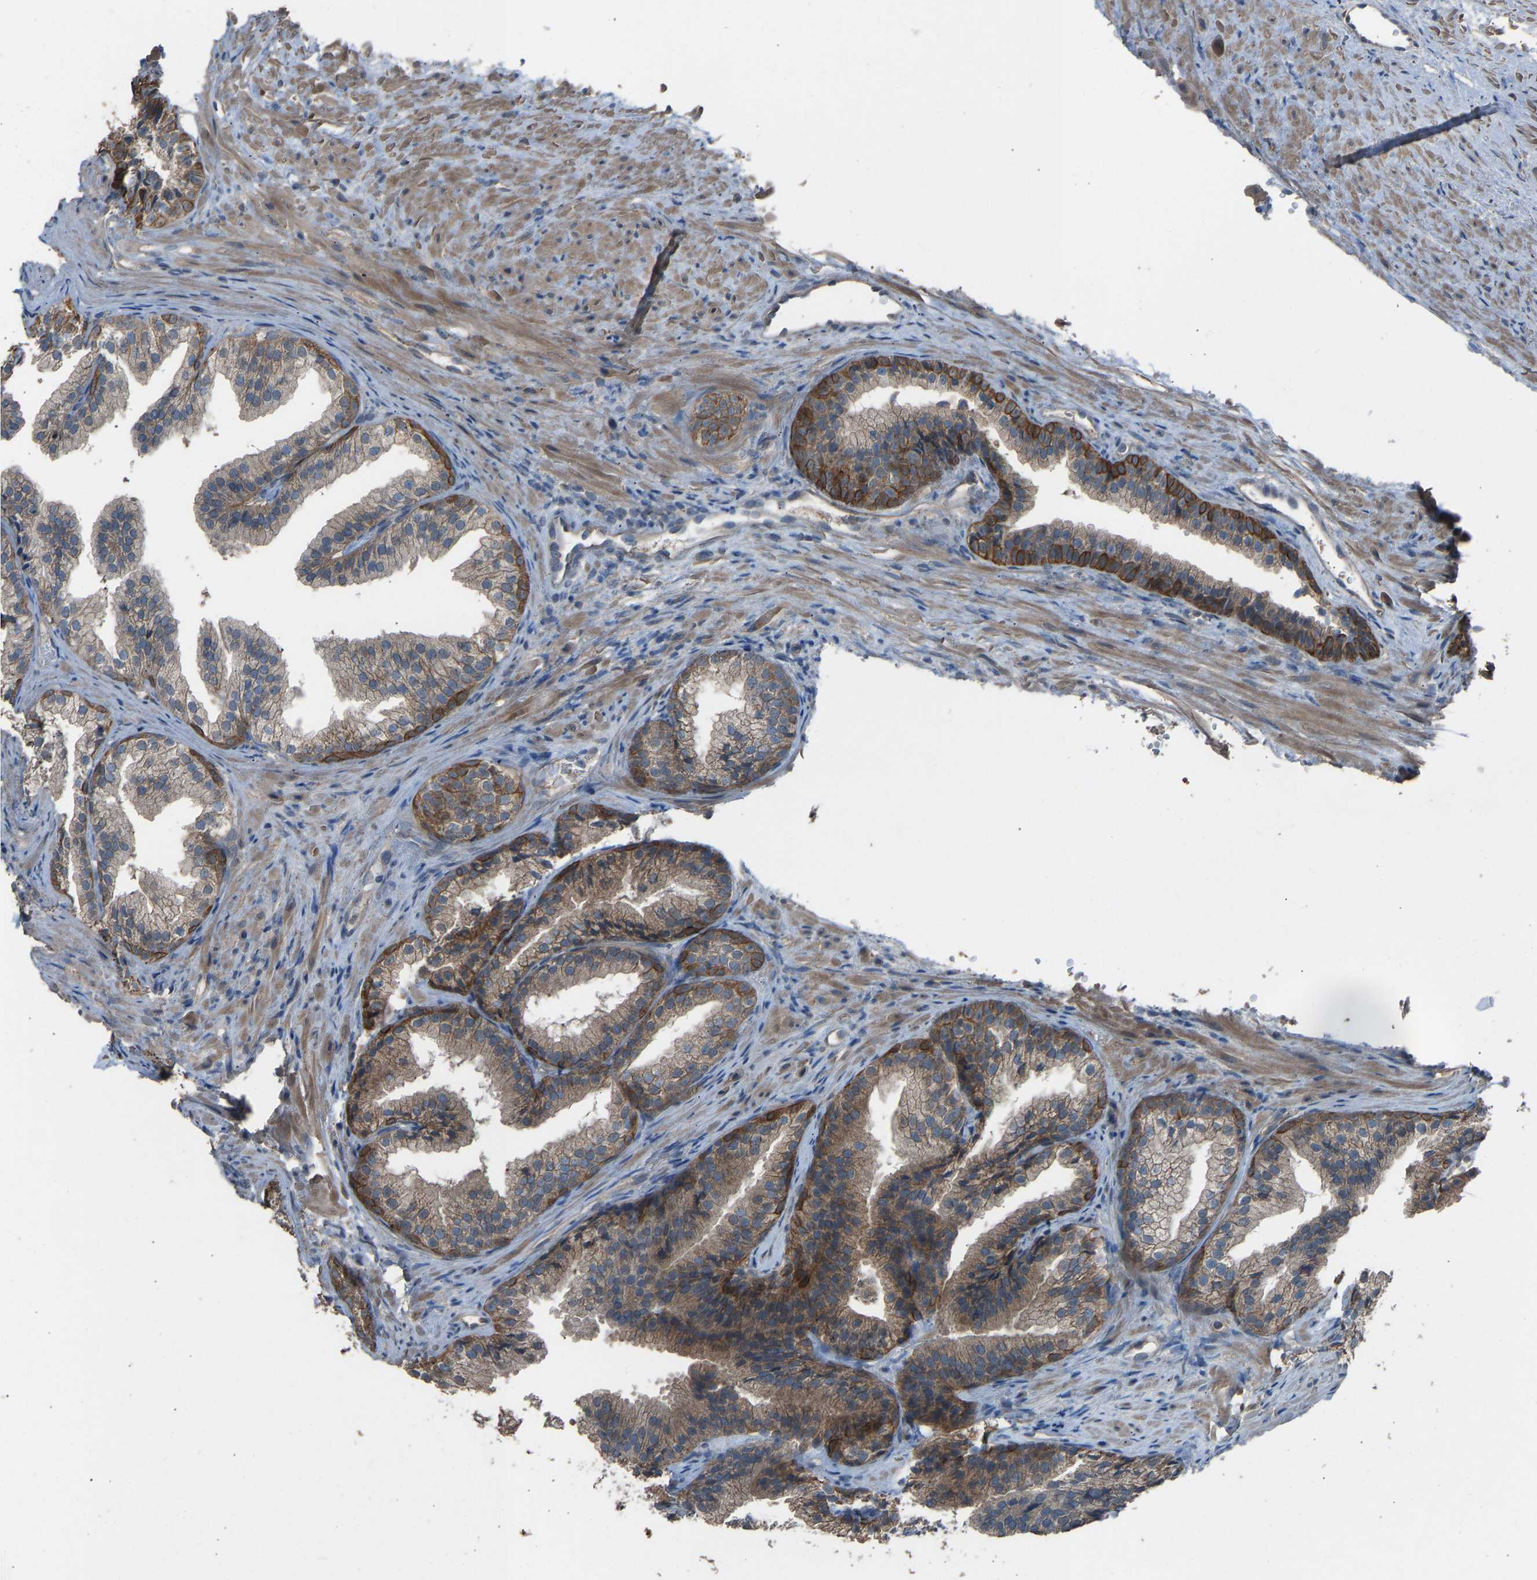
{"staining": {"intensity": "moderate", "quantity": "25%-75%", "location": "cytoplasmic/membranous"}, "tissue": "prostate", "cell_type": "Glandular cells", "image_type": "normal", "snomed": [{"axis": "morphology", "description": "Normal tissue, NOS"}, {"axis": "topography", "description": "Prostate"}], "caption": "Immunohistochemistry of normal human prostate shows medium levels of moderate cytoplasmic/membranous positivity in about 25%-75% of glandular cells. Immunohistochemistry stains the protein of interest in brown and the nuclei are stained blue.", "gene": "SLC43A1", "patient": {"sex": "male", "age": 76}}